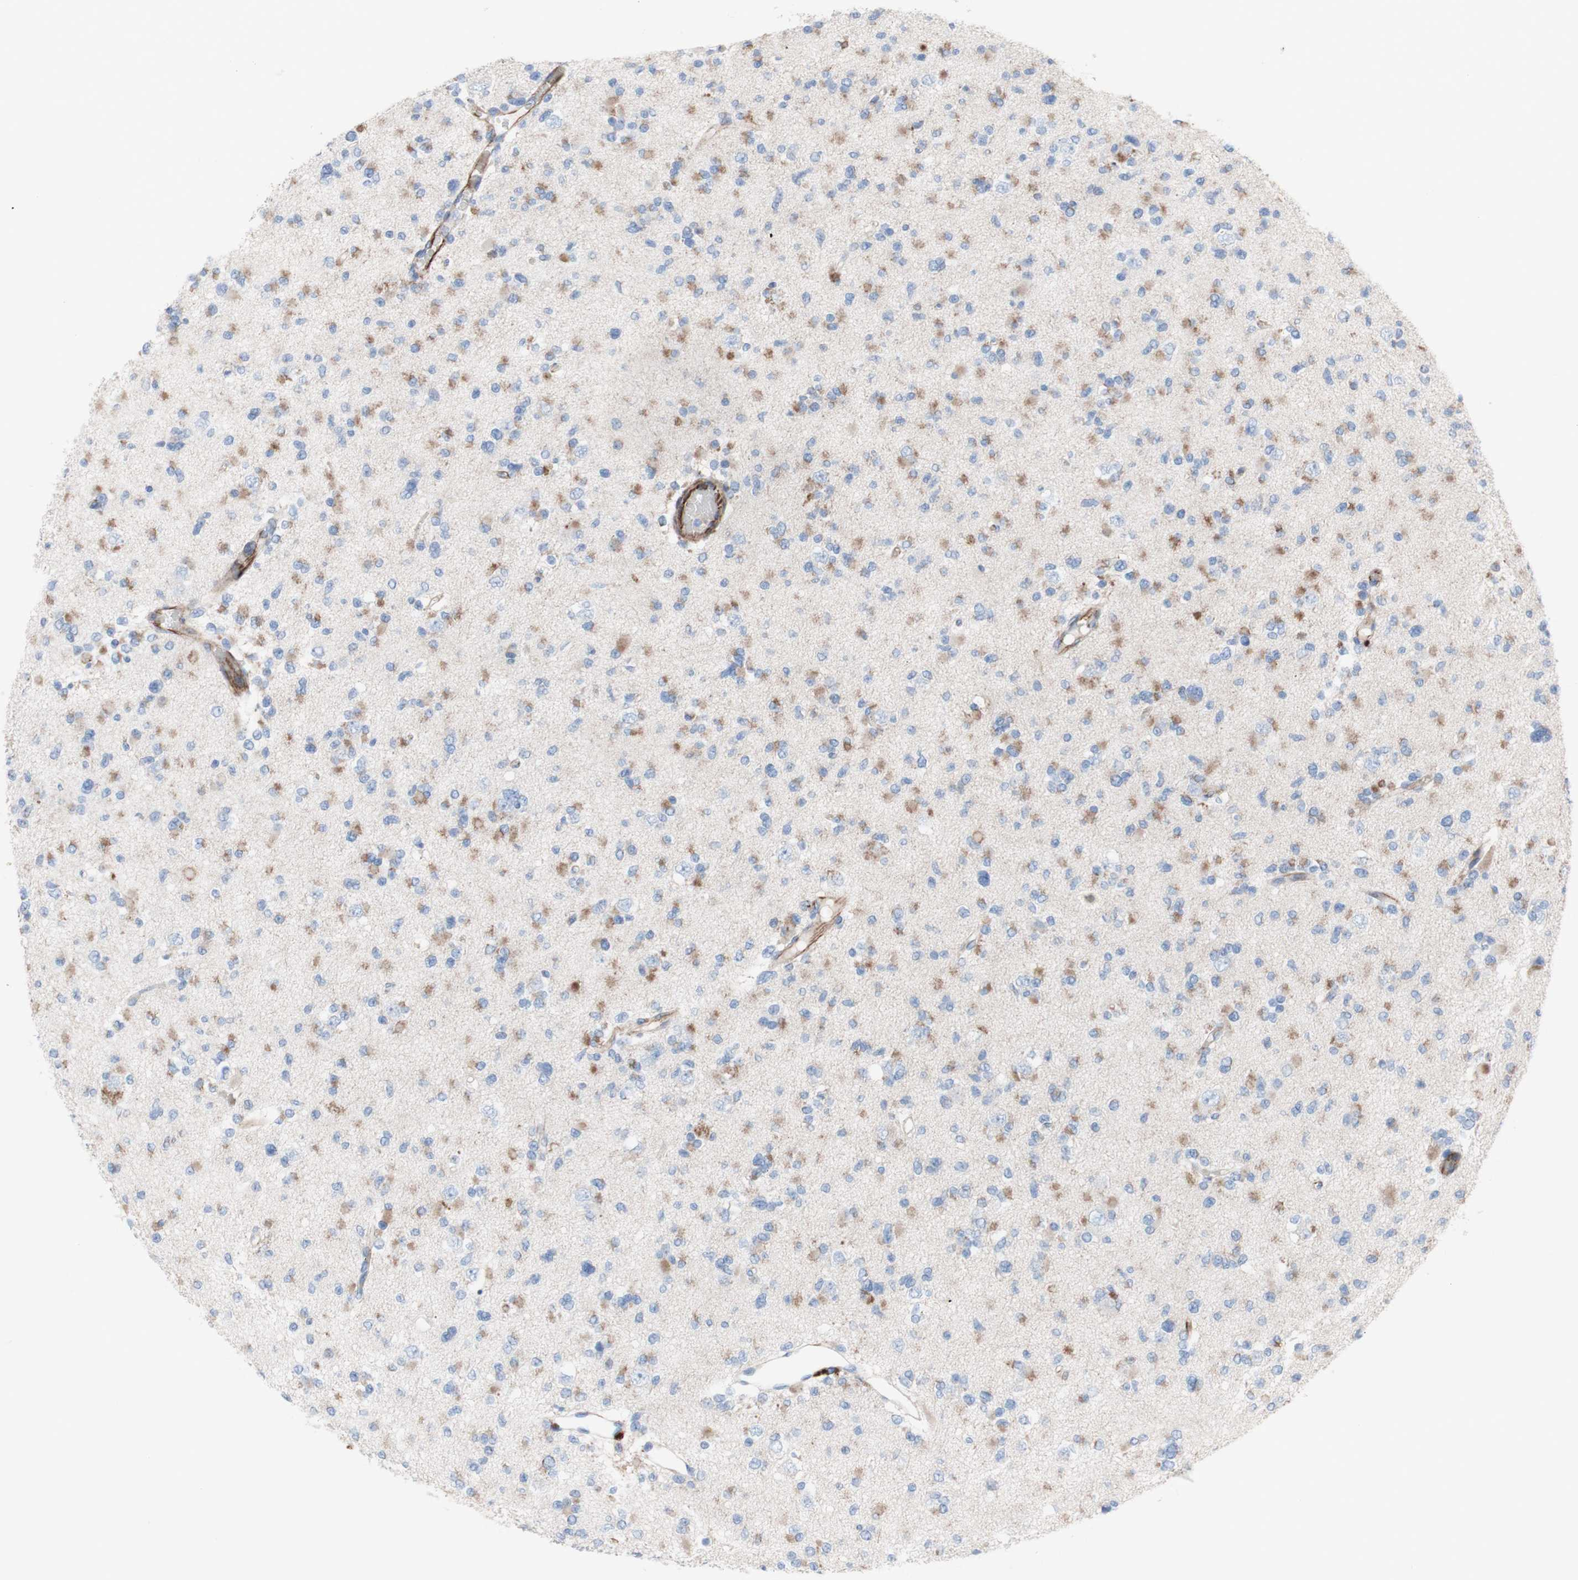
{"staining": {"intensity": "moderate", "quantity": "25%-75%", "location": "cytoplasmic/membranous"}, "tissue": "glioma", "cell_type": "Tumor cells", "image_type": "cancer", "snomed": [{"axis": "morphology", "description": "Glioma, malignant, Low grade"}, {"axis": "topography", "description": "Brain"}], "caption": "Malignant low-grade glioma stained with DAB (3,3'-diaminobenzidine) immunohistochemistry displays medium levels of moderate cytoplasmic/membranous staining in approximately 25%-75% of tumor cells.", "gene": "AGPAT5", "patient": {"sex": "female", "age": 22}}